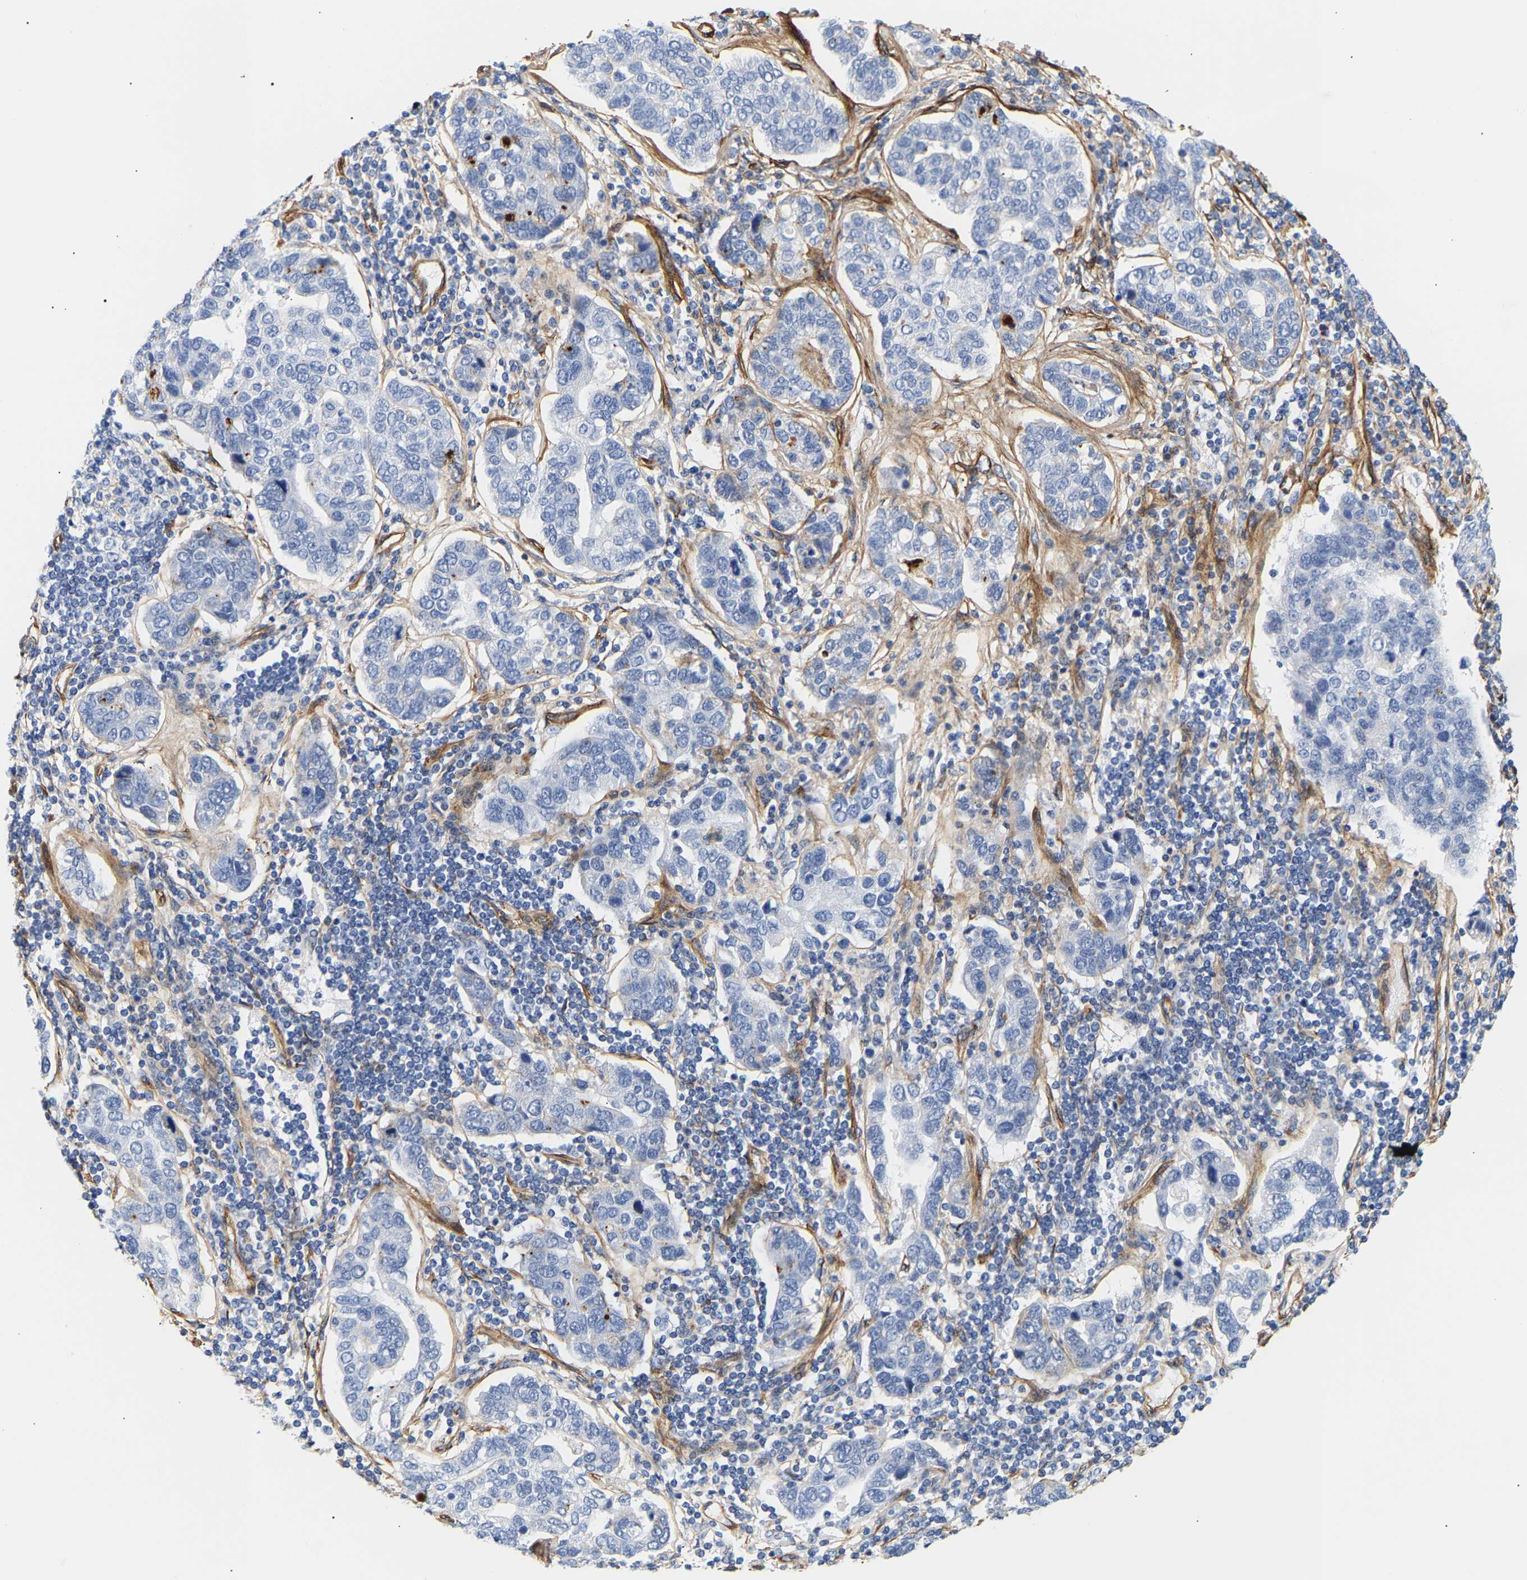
{"staining": {"intensity": "negative", "quantity": "none", "location": "none"}, "tissue": "pancreatic cancer", "cell_type": "Tumor cells", "image_type": "cancer", "snomed": [{"axis": "morphology", "description": "Adenocarcinoma, NOS"}, {"axis": "topography", "description": "Pancreas"}], "caption": "Tumor cells show no significant protein staining in pancreatic cancer.", "gene": "IGFBP7", "patient": {"sex": "female", "age": 61}}